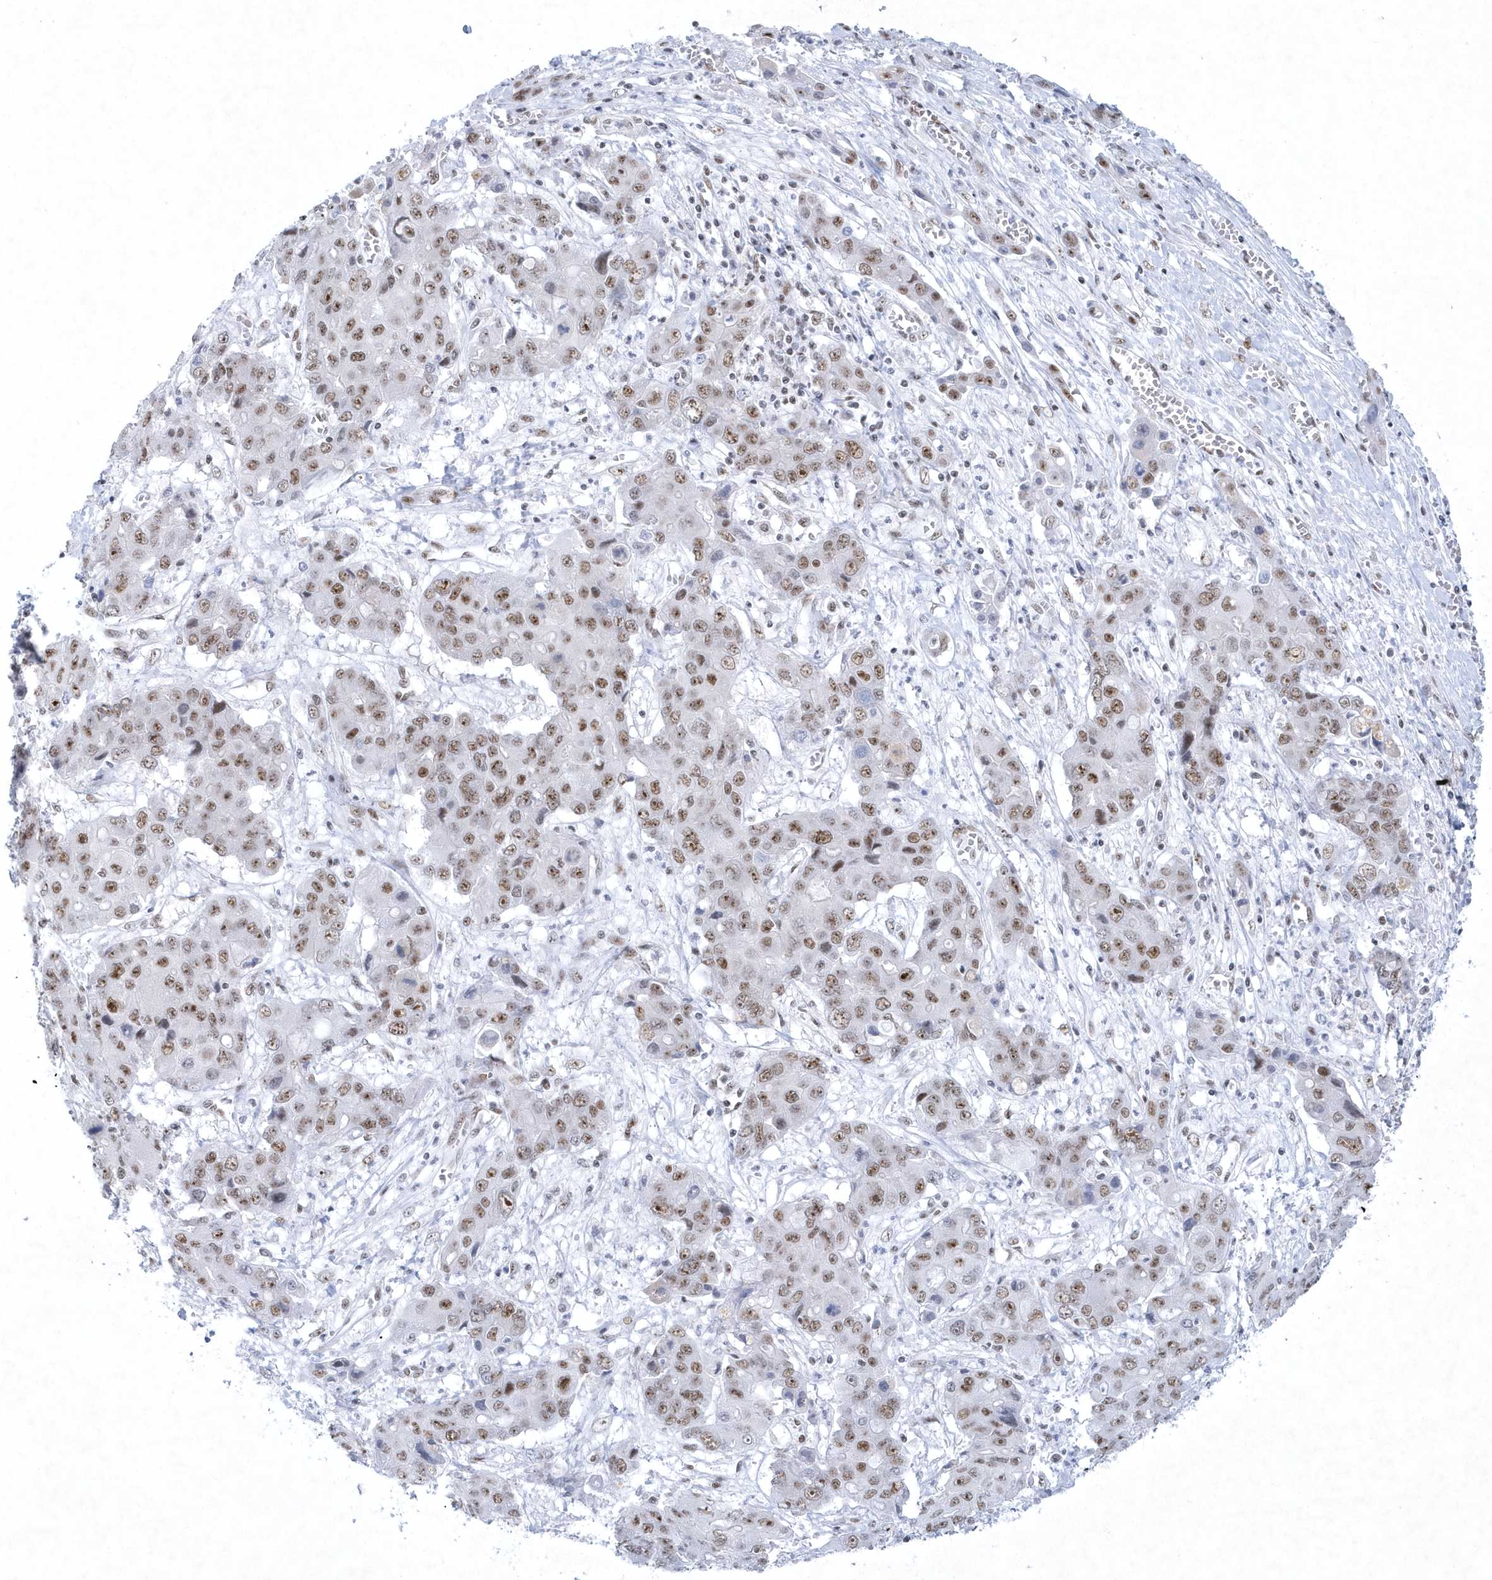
{"staining": {"intensity": "moderate", "quantity": ">75%", "location": "nuclear"}, "tissue": "liver cancer", "cell_type": "Tumor cells", "image_type": "cancer", "snomed": [{"axis": "morphology", "description": "Cholangiocarcinoma"}, {"axis": "topography", "description": "Liver"}], "caption": "Moderate nuclear positivity is identified in approximately >75% of tumor cells in liver cancer (cholangiocarcinoma). (brown staining indicates protein expression, while blue staining denotes nuclei).", "gene": "DCLRE1A", "patient": {"sex": "male", "age": 67}}